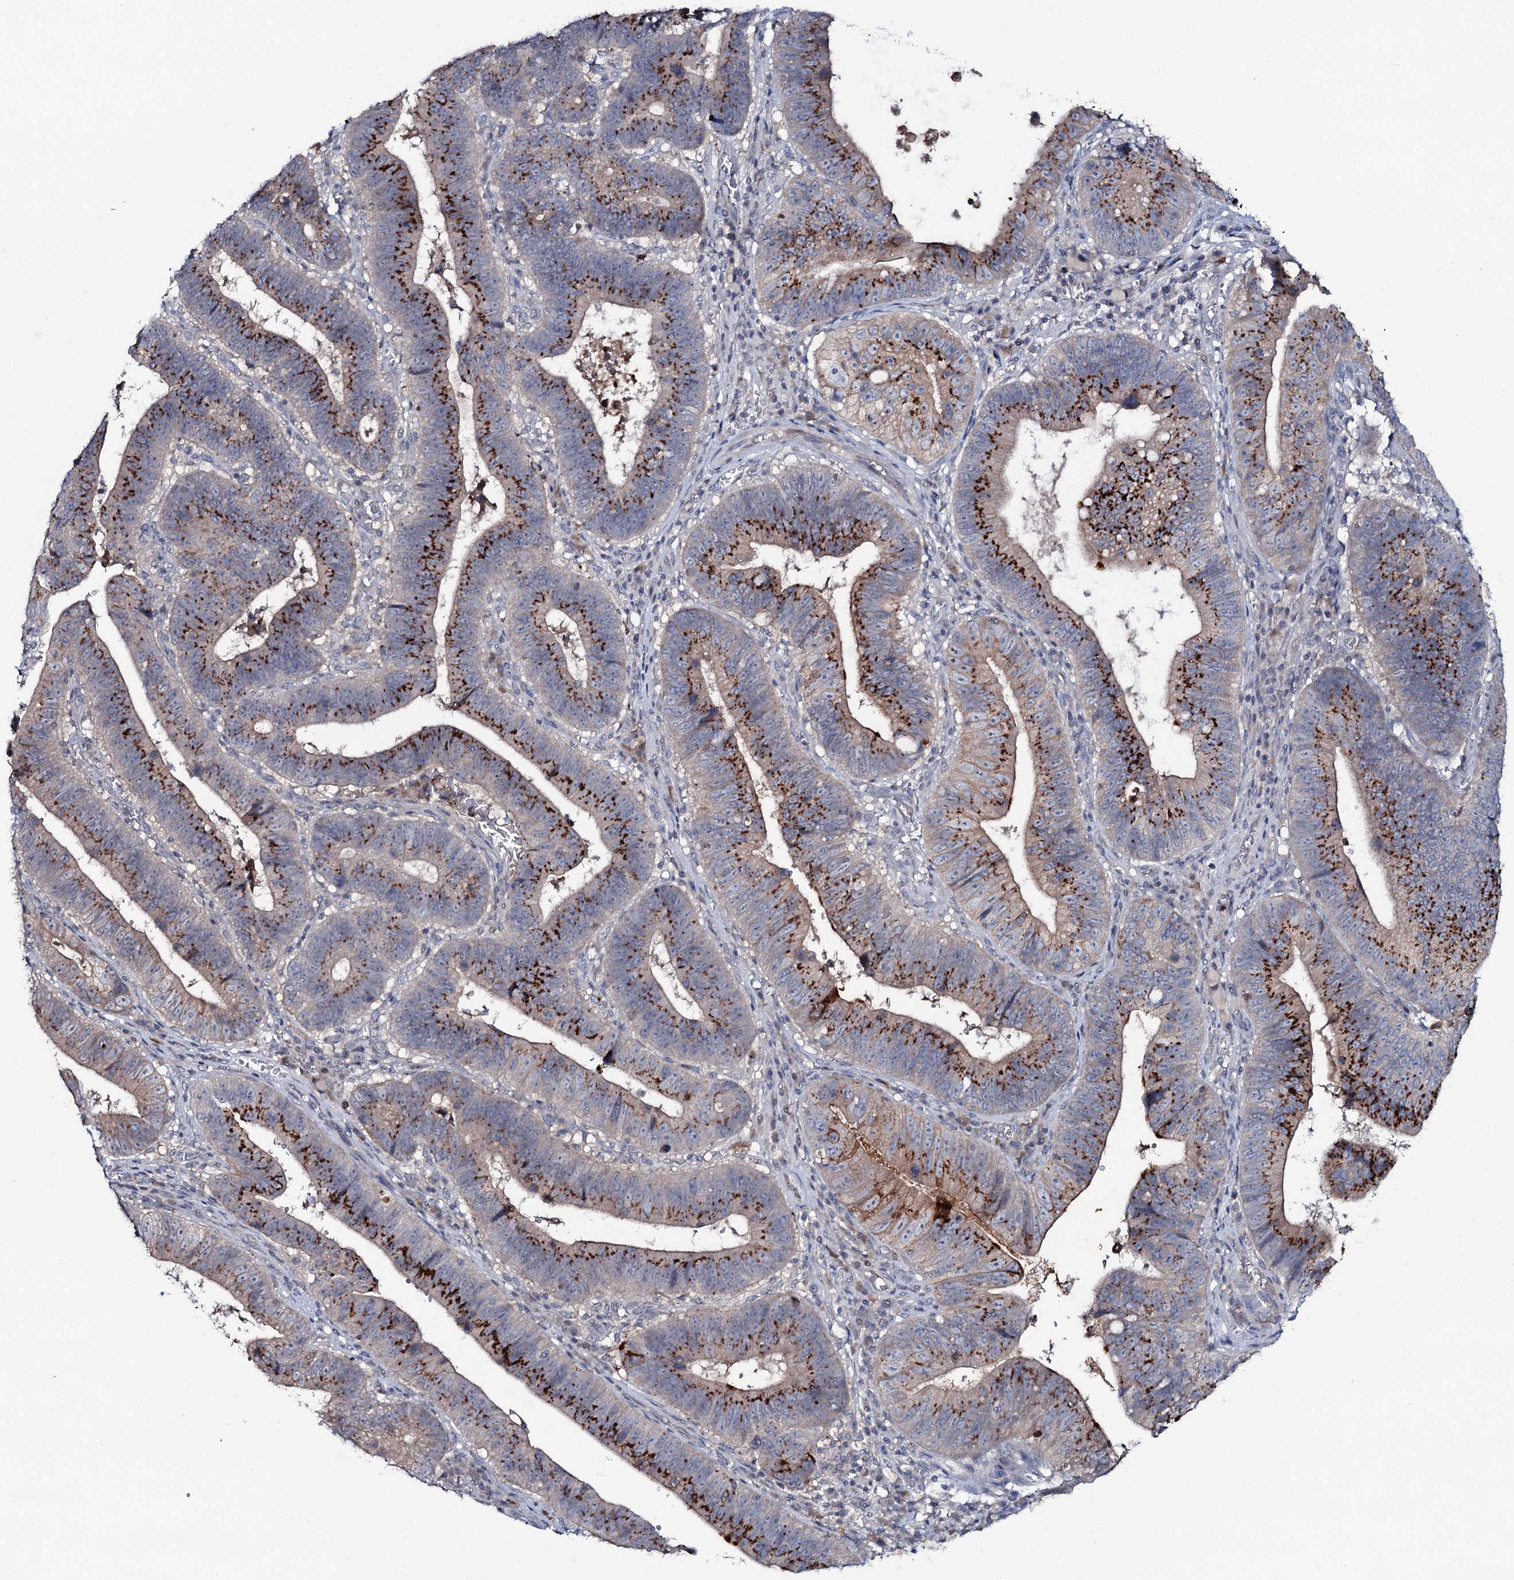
{"staining": {"intensity": "strong", "quantity": "25%-75%", "location": "cytoplasmic/membranous"}, "tissue": "stomach cancer", "cell_type": "Tumor cells", "image_type": "cancer", "snomed": [{"axis": "morphology", "description": "Adenocarcinoma, NOS"}, {"axis": "topography", "description": "Stomach"}], "caption": "High-magnification brightfield microscopy of stomach cancer stained with DAB (brown) and counterstained with hematoxylin (blue). tumor cells exhibit strong cytoplasmic/membranous positivity is identified in approximately25%-75% of cells. Using DAB (brown) and hematoxylin (blue) stains, captured at high magnification using brightfield microscopy.", "gene": "SNAP23", "patient": {"sex": "male", "age": 59}}